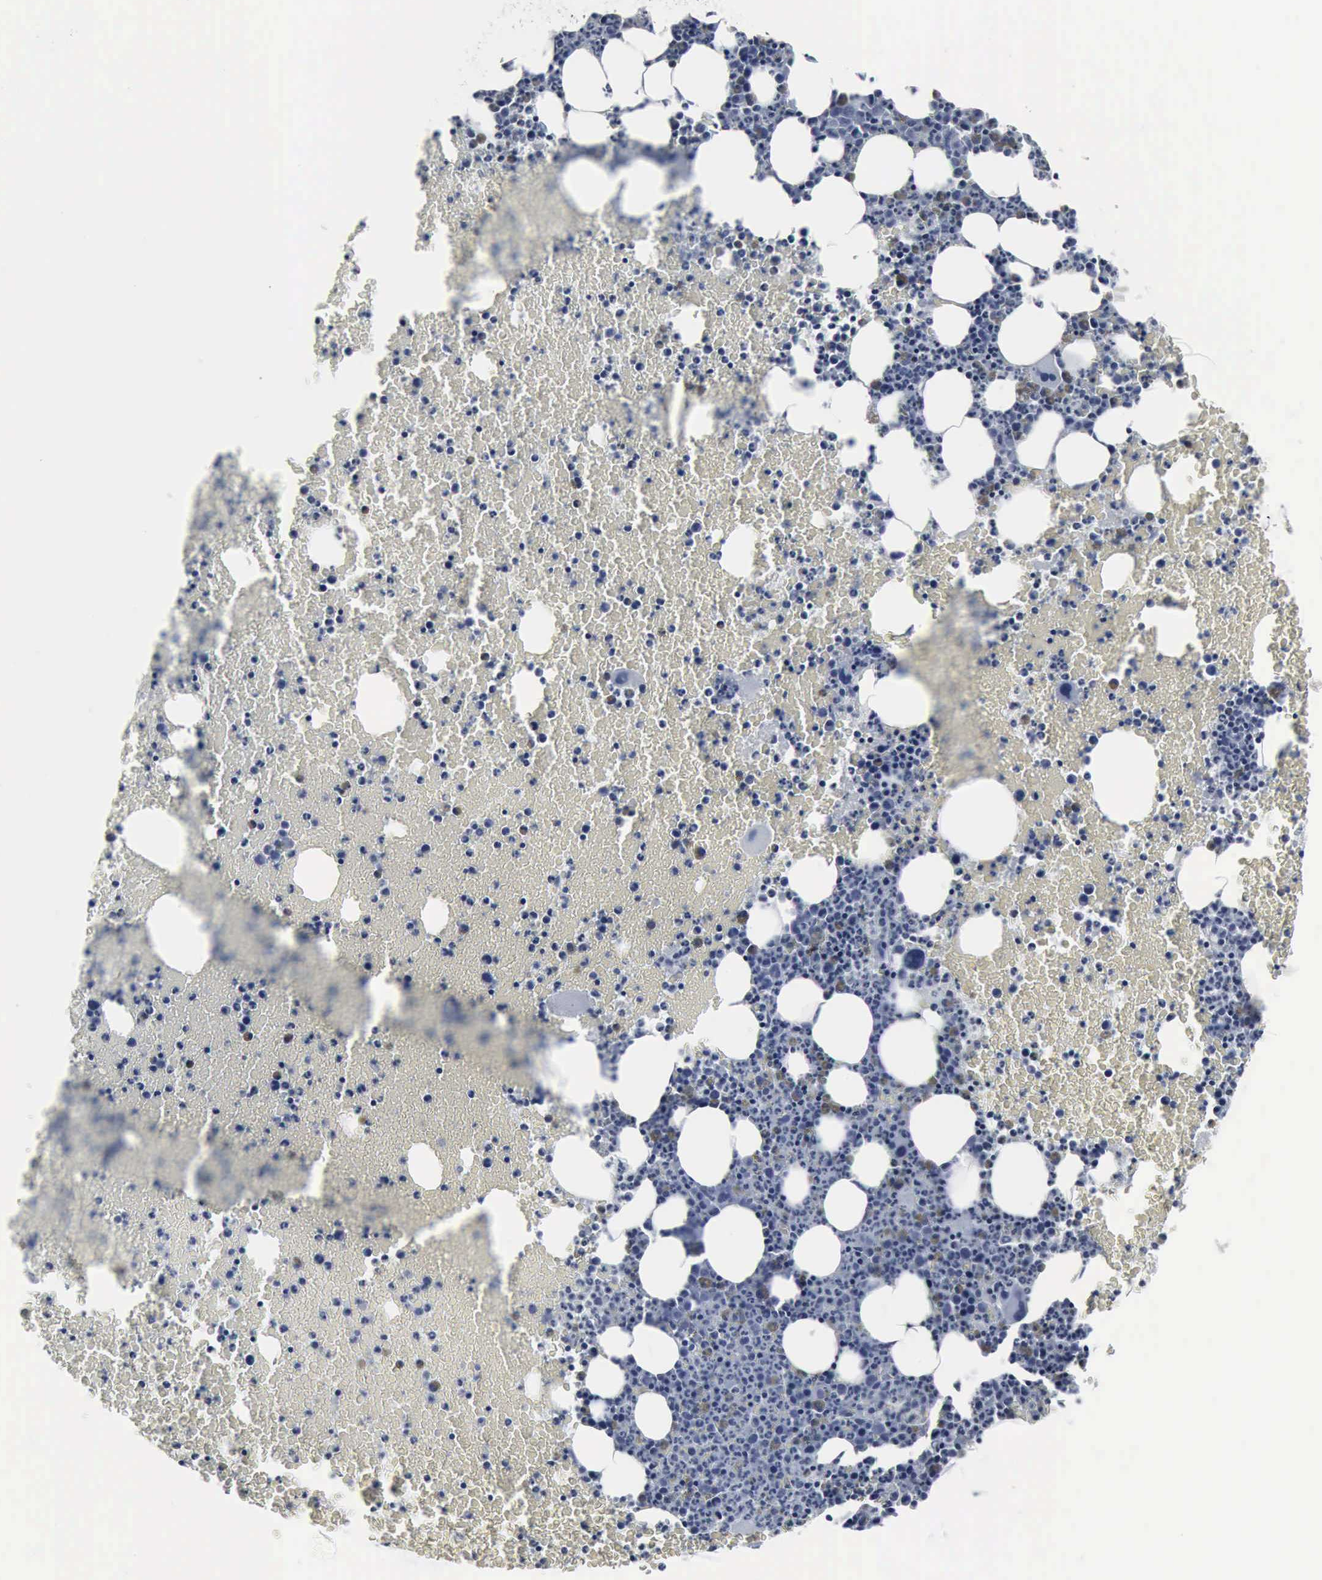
{"staining": {"intensity": "negative", "quantity": "none", "location": "none"}, "tissue": "bone marrow", "cell_type": "Hematopoietic cells", "image_type": "normal", "snomed": [{"axis": "morphology", "description": "Normal tissue, NOS"}, {"axis": "topography", "description": "Bone marrow"}], "caption": "Benign bone marrow was stained to show a protein in brown. There is no significant staining in hematopoietic cells. (DAB IHC with hematoxylin counter stain).", "gene": "SNAP25", "patient": {"sex": "female", "age": 52}}